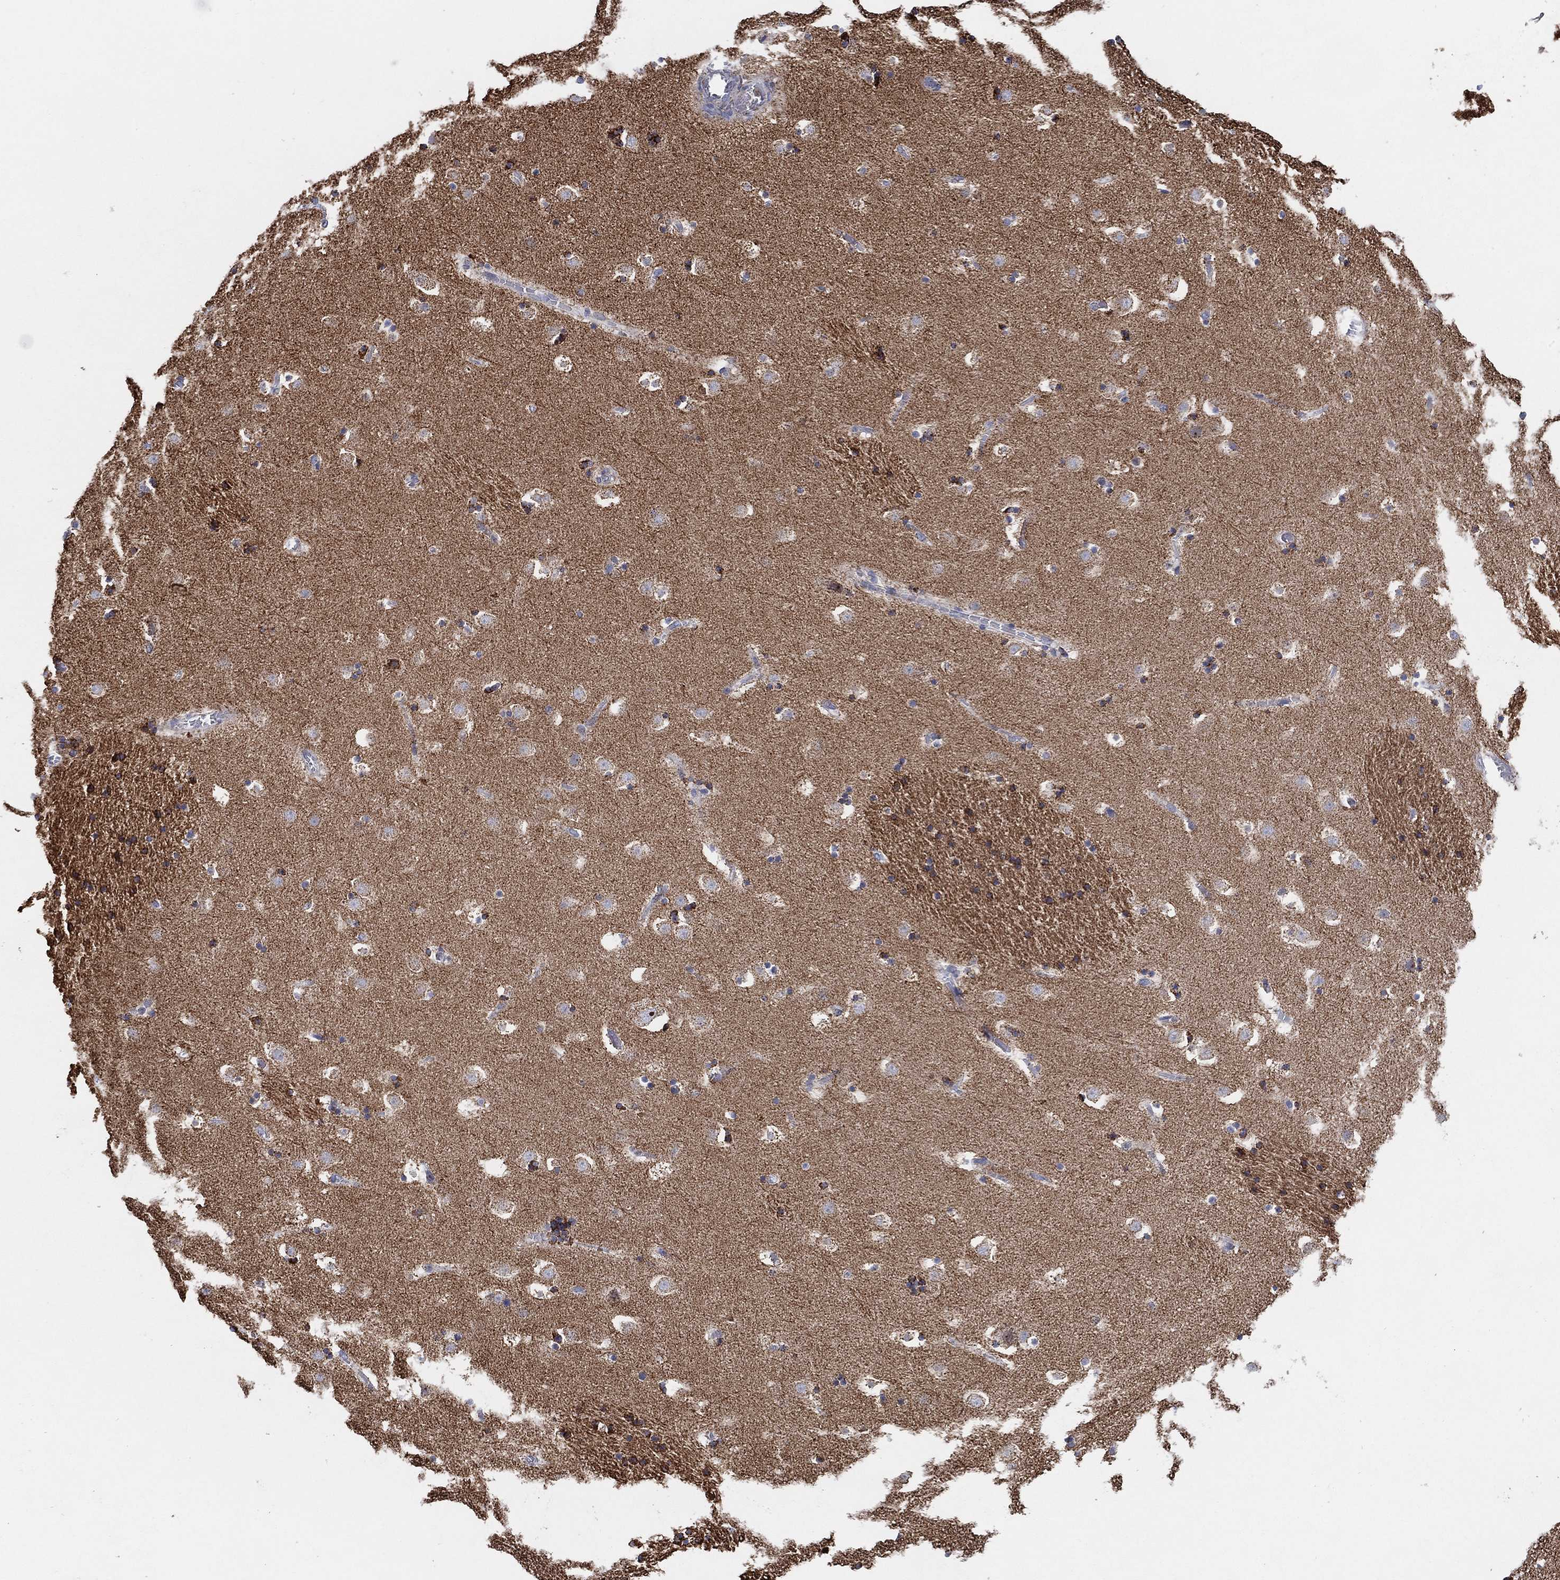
{"staining": {"intensity": "negative", "quantity": "none", "location": "none"}, "tissue": "caudate", "cell_type": "Glial cells", "image_type": "normal", "snomed": [{"axis": "morphology", "description": "Normal tissue, NOS"}, {"axis": "topography", "description": "Lateral ventricle wall"}], "caption": "IHC of benign caudate demonstrates no positivity in glial cells.", "gene": "GCAT", "patient": {"sex": "female", "age": 42}}